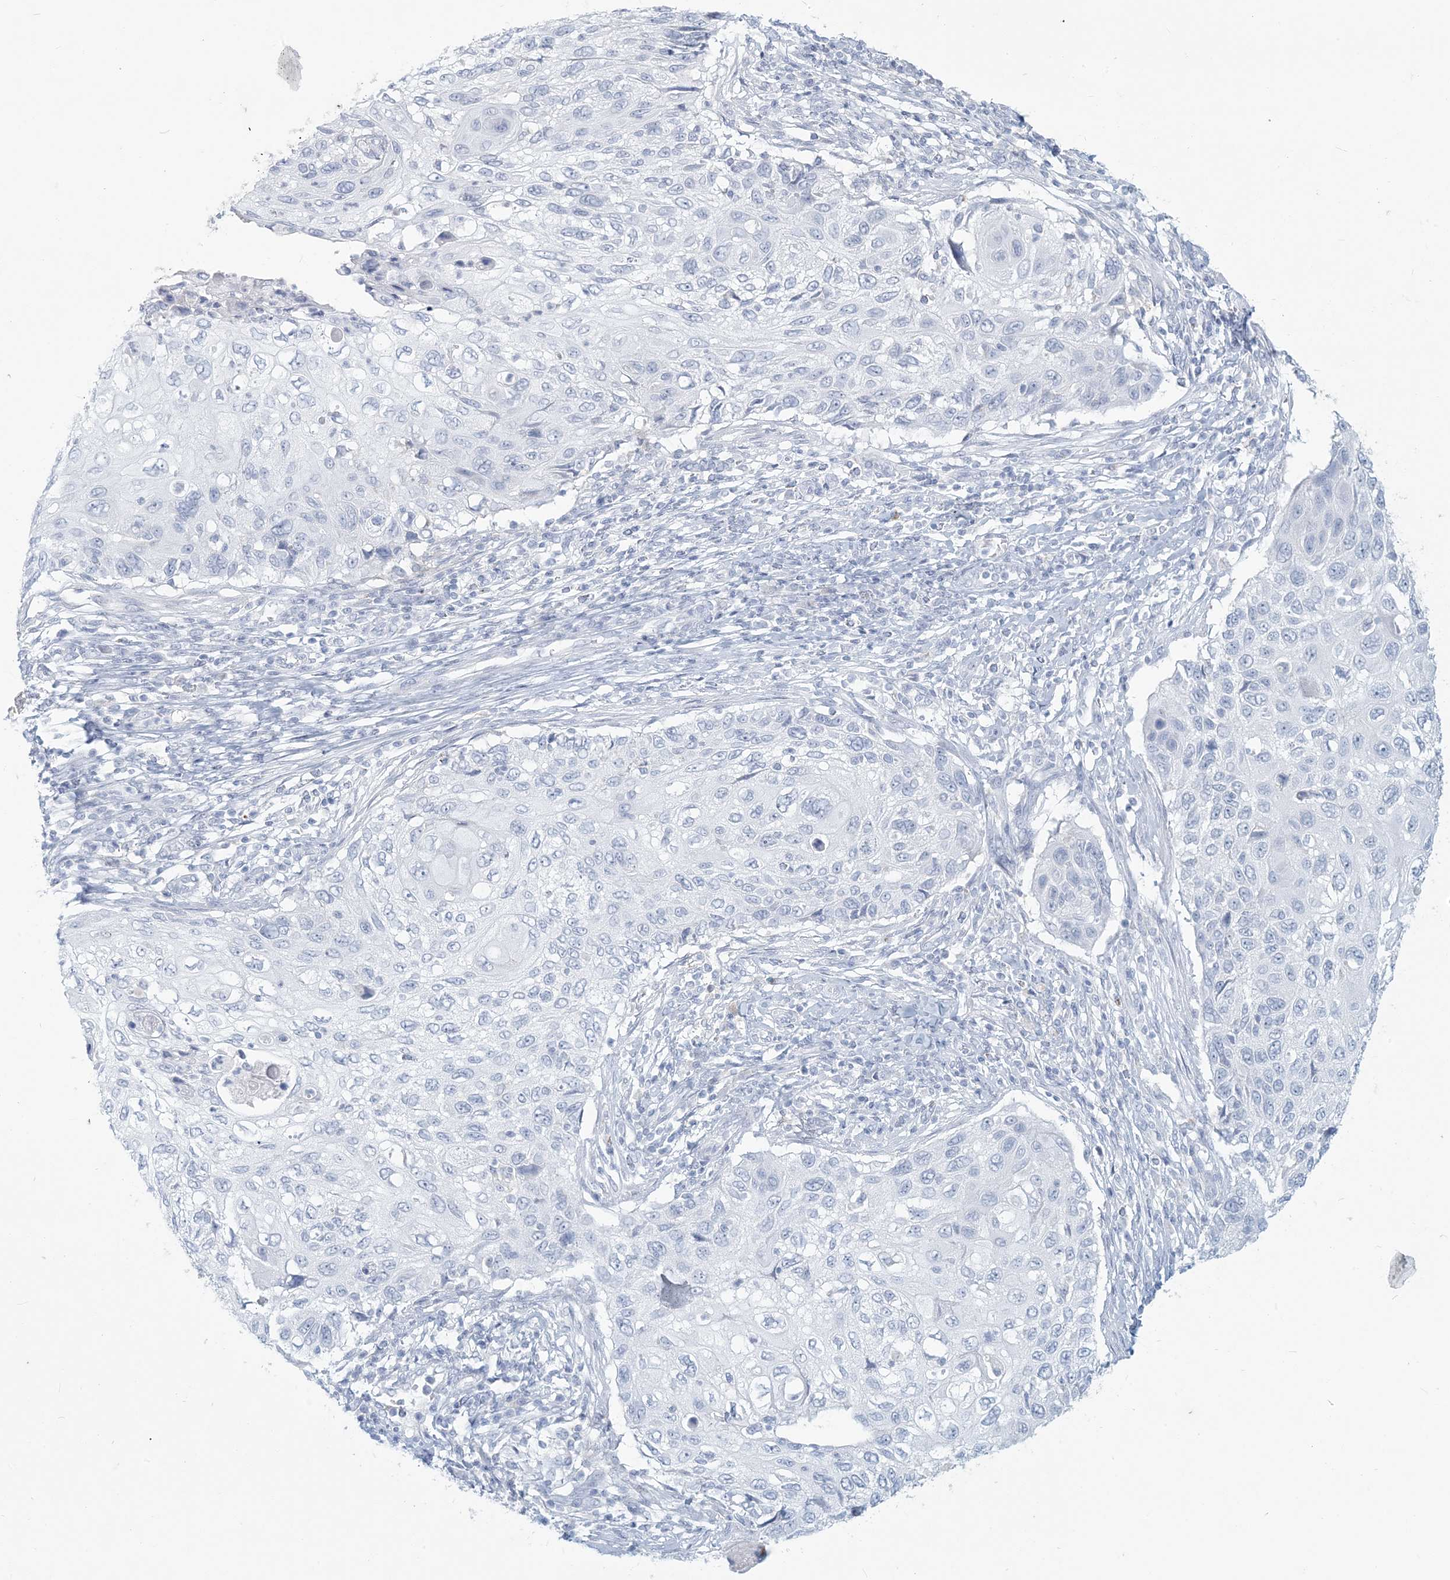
{"staining": {"intensity": "negative", "quantity": "none", "location": "none"}, "tissue": "cervical cancer", "cell_type": "Tumor cells", "image_type": "cancer", "snomed": [{"axis": "morphology", "description": "Squamous cell carcinoma, NOS"}, {"axis": "topography", "description": "Cervix"}], "caption": "Immunohistochemical staining of squamous cell carcinoma (cervical) reveals no significant positivity in tumor cells.", "gene": "HLA-DRB1", "patient": {"sex": "female", "age": 70}}